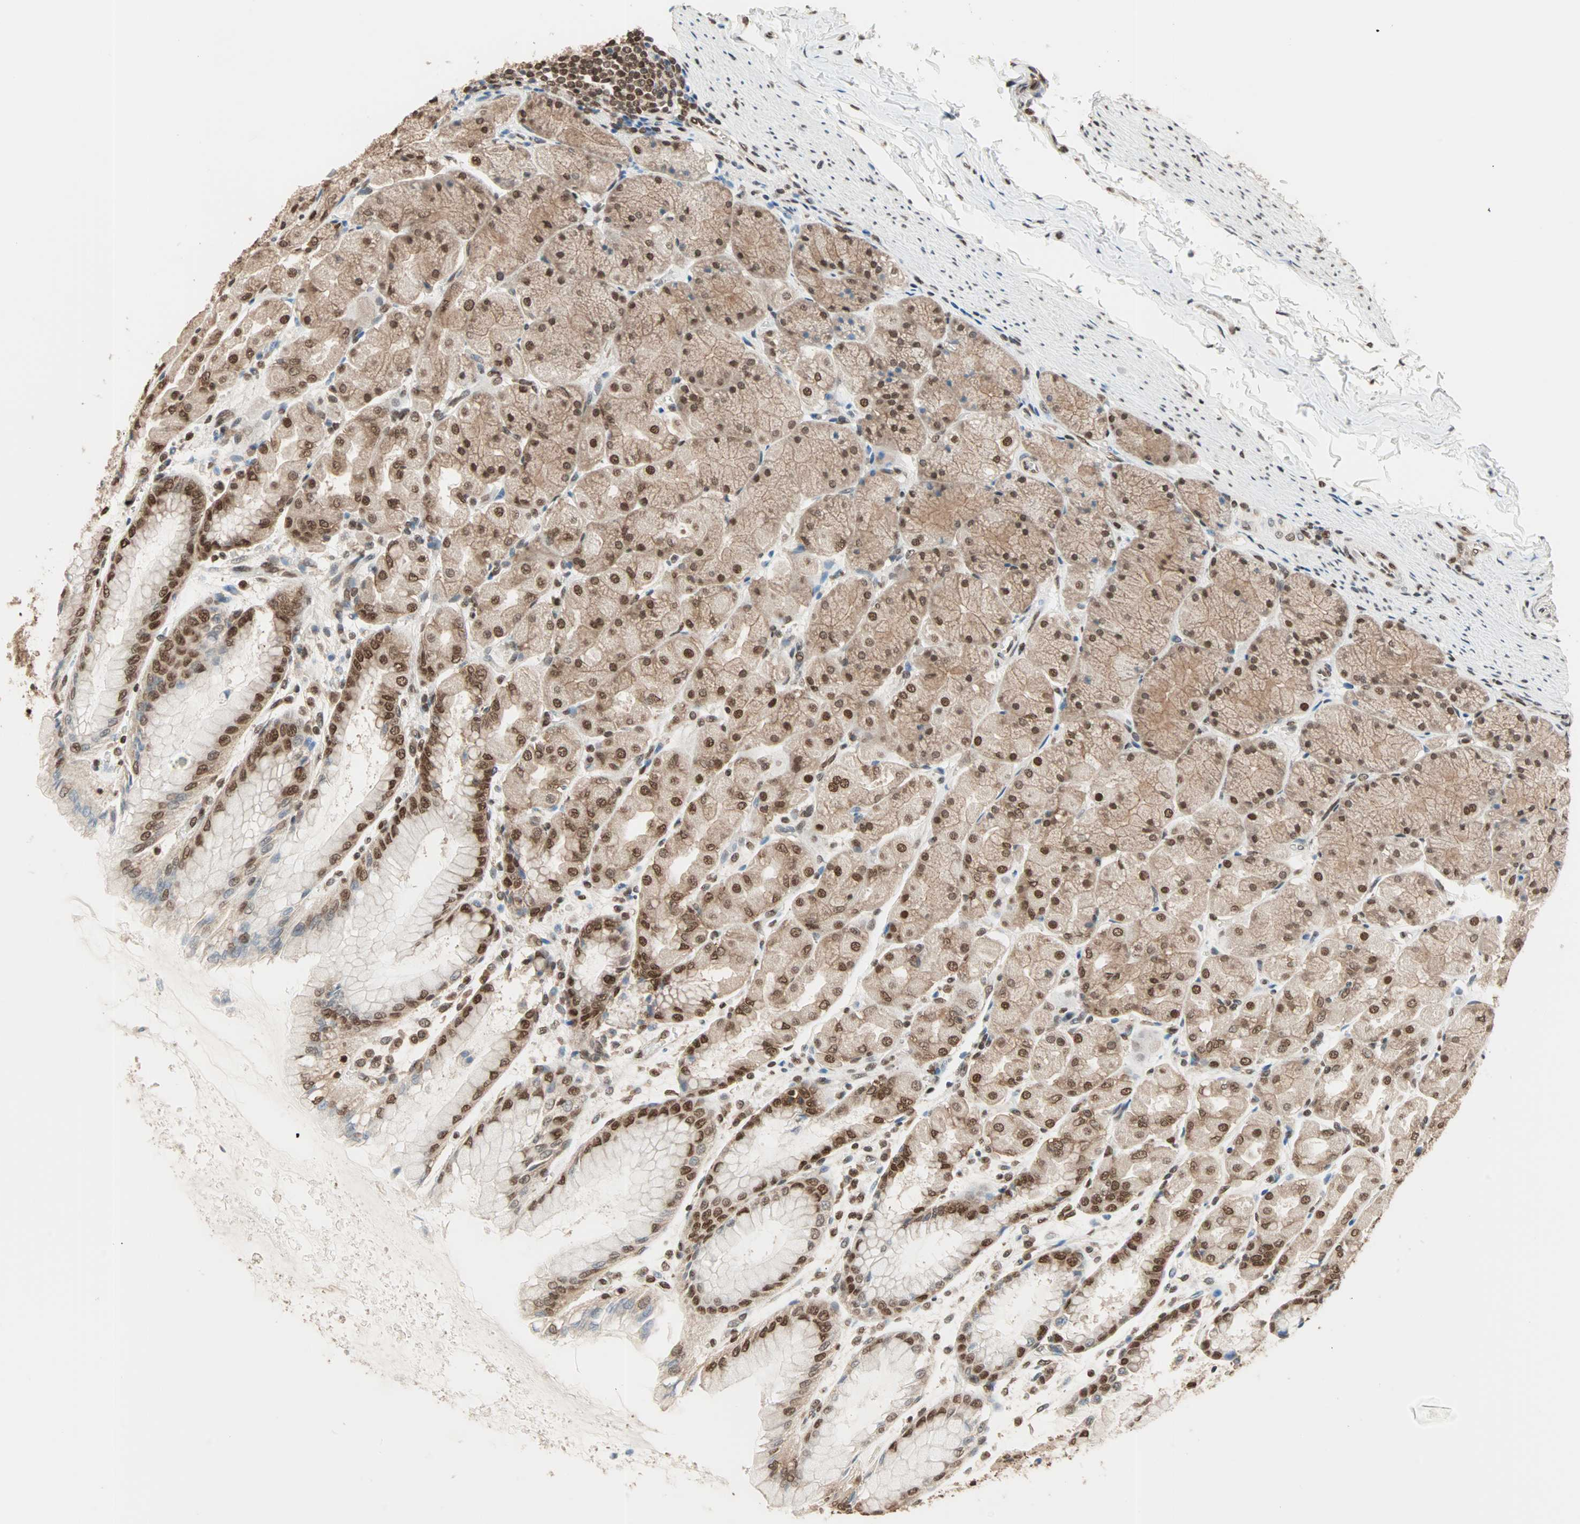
{"staining": {"intensity": "strong", "quantity": ">75%", "location": "nuclear"}, "tissue": "stomach", "cell_type": "Glandular cells", "image_type": "normal", "snomed": [{"axis": "morphology", "description": "Normal tissue, NOS"}, {"axis": "topography", "description": "Stomach, upper"}], "caption": "DAB (3,3'-diaminobenzidine) immunohistochemical staining of normal stomach exhibits strong nuclear protein expression in about >75% of glandular cells.", "gene": "DAZAP1", "patient": {"sex": "female", "age": 56}}